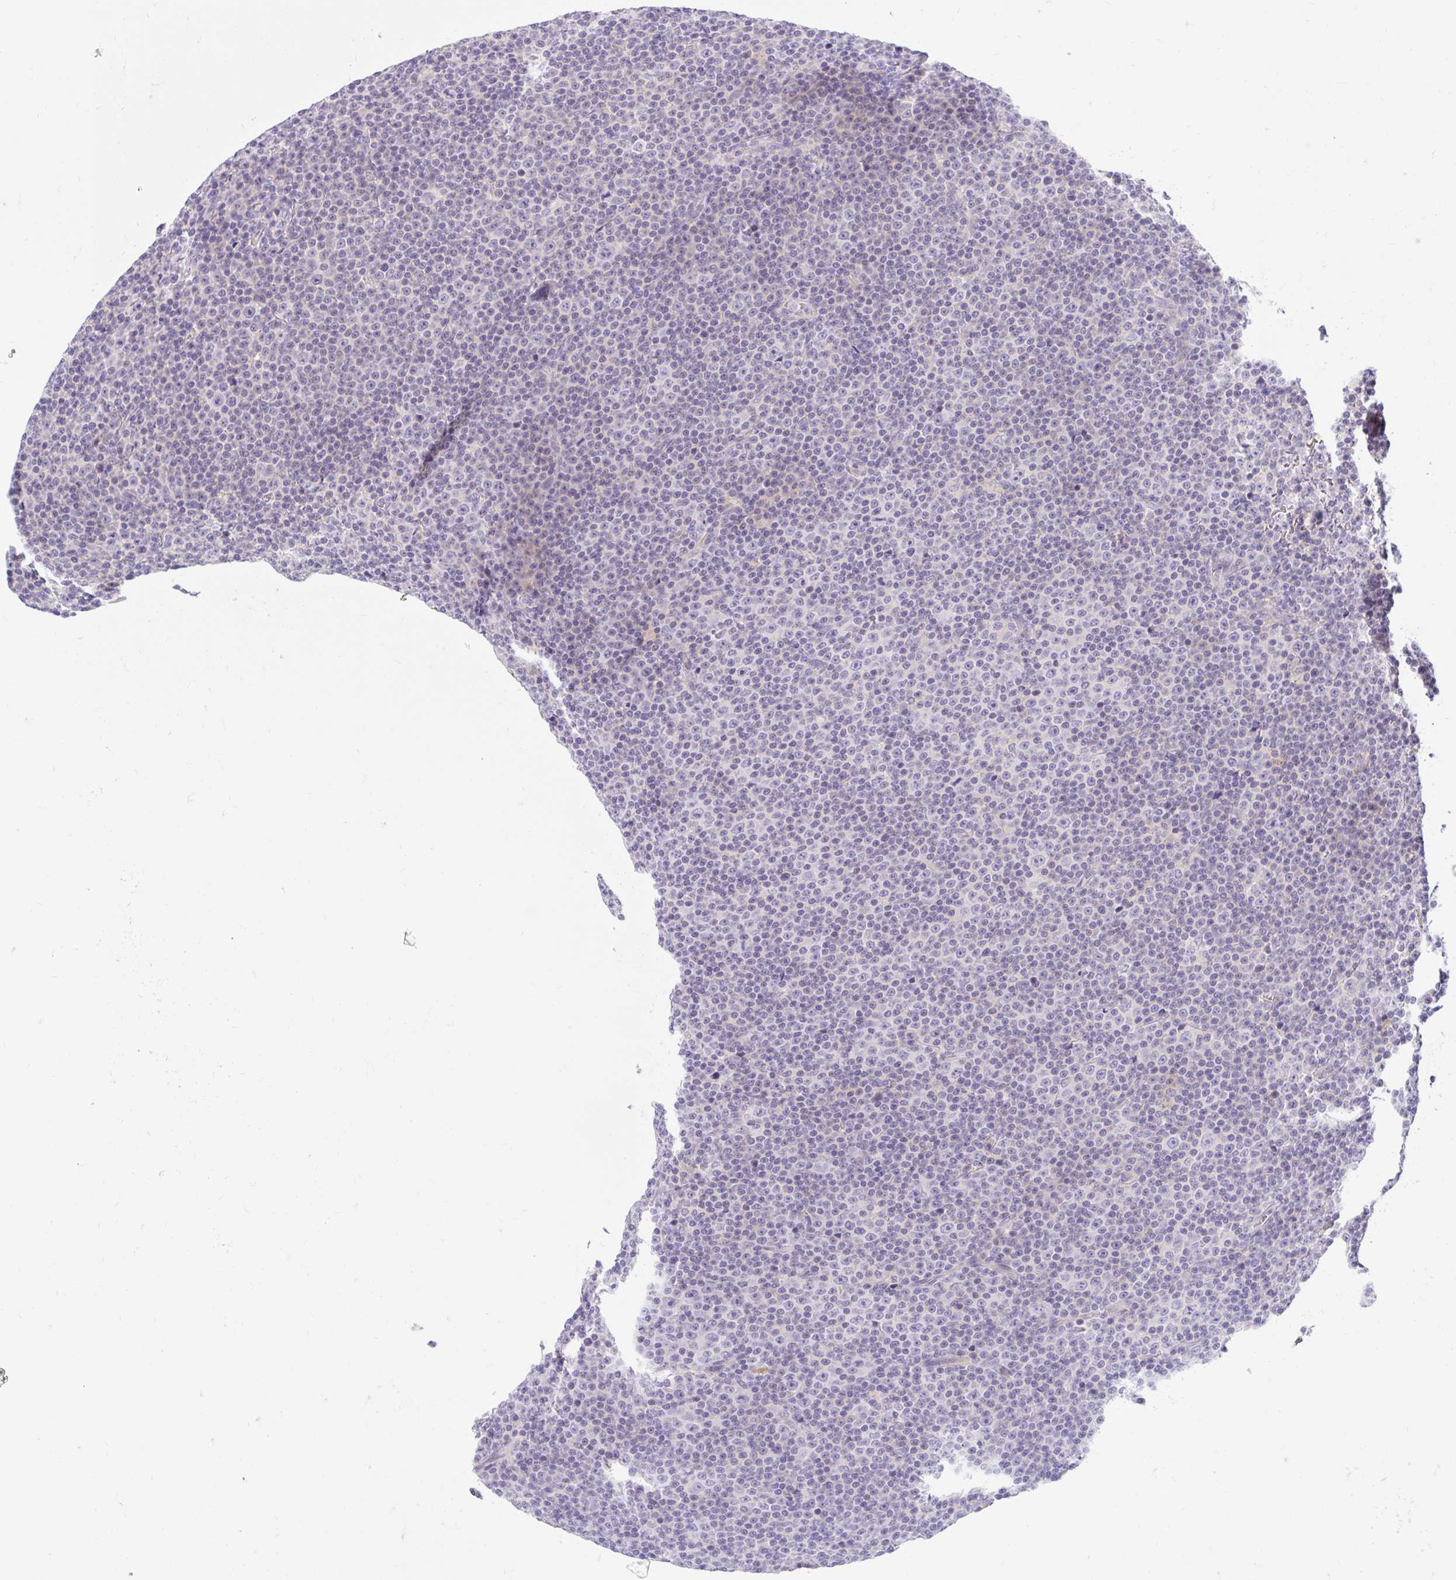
{"staining": {"intensity": "negative", "quantity": "none", "location": "none"}, "tissue": "lymphoma", "cell_type": "Tumor cells", "image_type": "cancer", "snomed": [{"axis": "morphology", "description": "Malignant lymphoma, non-Hodgkin's type, Low grade"}, {"axis": "topography", "description": "Lymph node"}], "caption": "Immunohistochemical staining of human lymphoma demonstrates no significant staining in tumor cells.", "gene": "SLC28A1", "patient": {"sex": "female", "age": 67}}